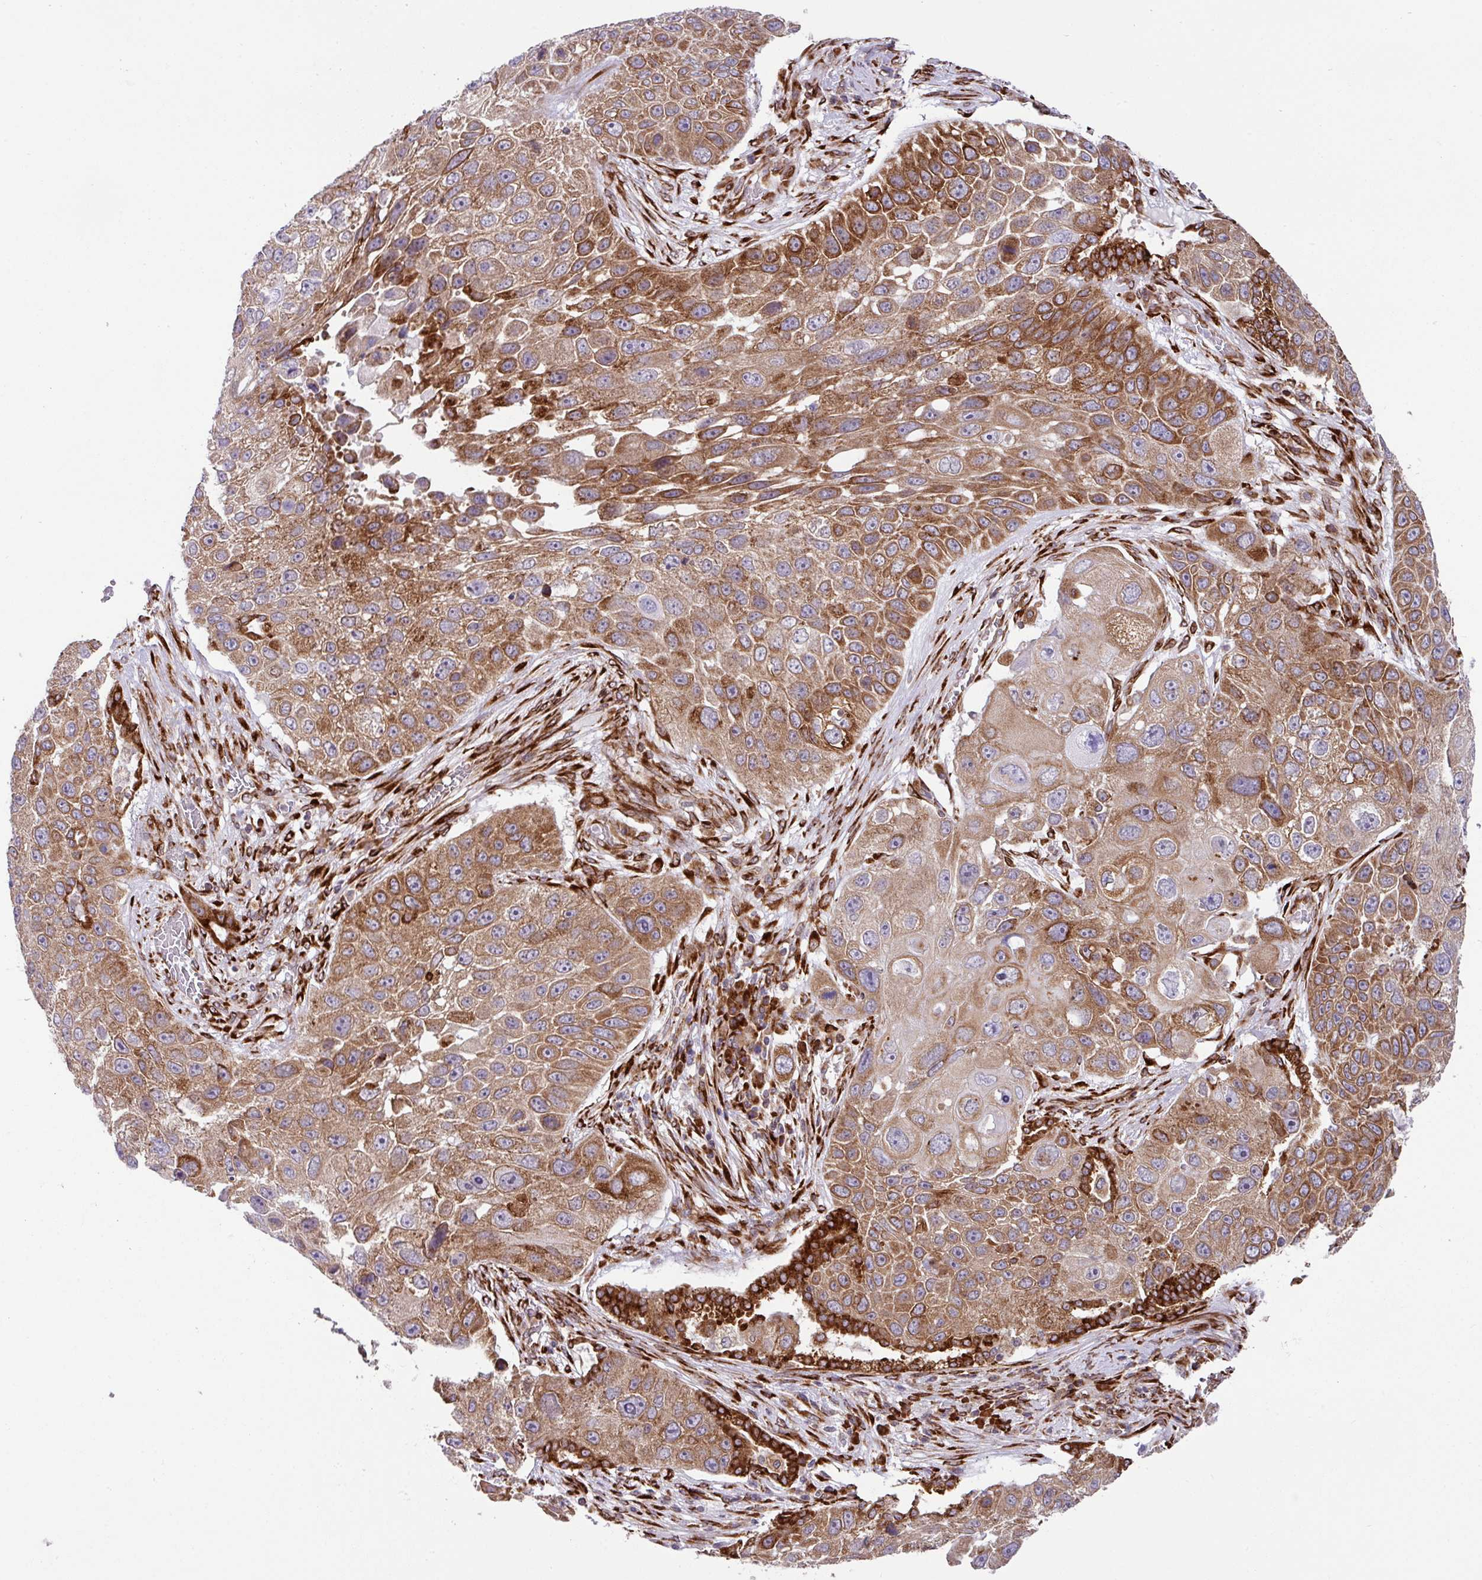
{"staining": {"intensity": "moderate", "quantity": ">75%", "location": "cytoplasmic/membranous"}, "tissue": "lung cancer", "cell_type": "Tumor cells", "image_type": "cancer", "snomed": [{"axis": "morphology", "description": "Squamous cell carcinoma, NOS"}, {"axis": "topography", "description": "Lung"}], "caption": "This is an image of immunohistochemistry (IHC) staining of lung squamous cell carcinoma, which shows moderate staining in the cytoplasmic/membranous of tumor cells.", "gene": "SLC39A7", "patient": {"sex": "male", "age": 61}}